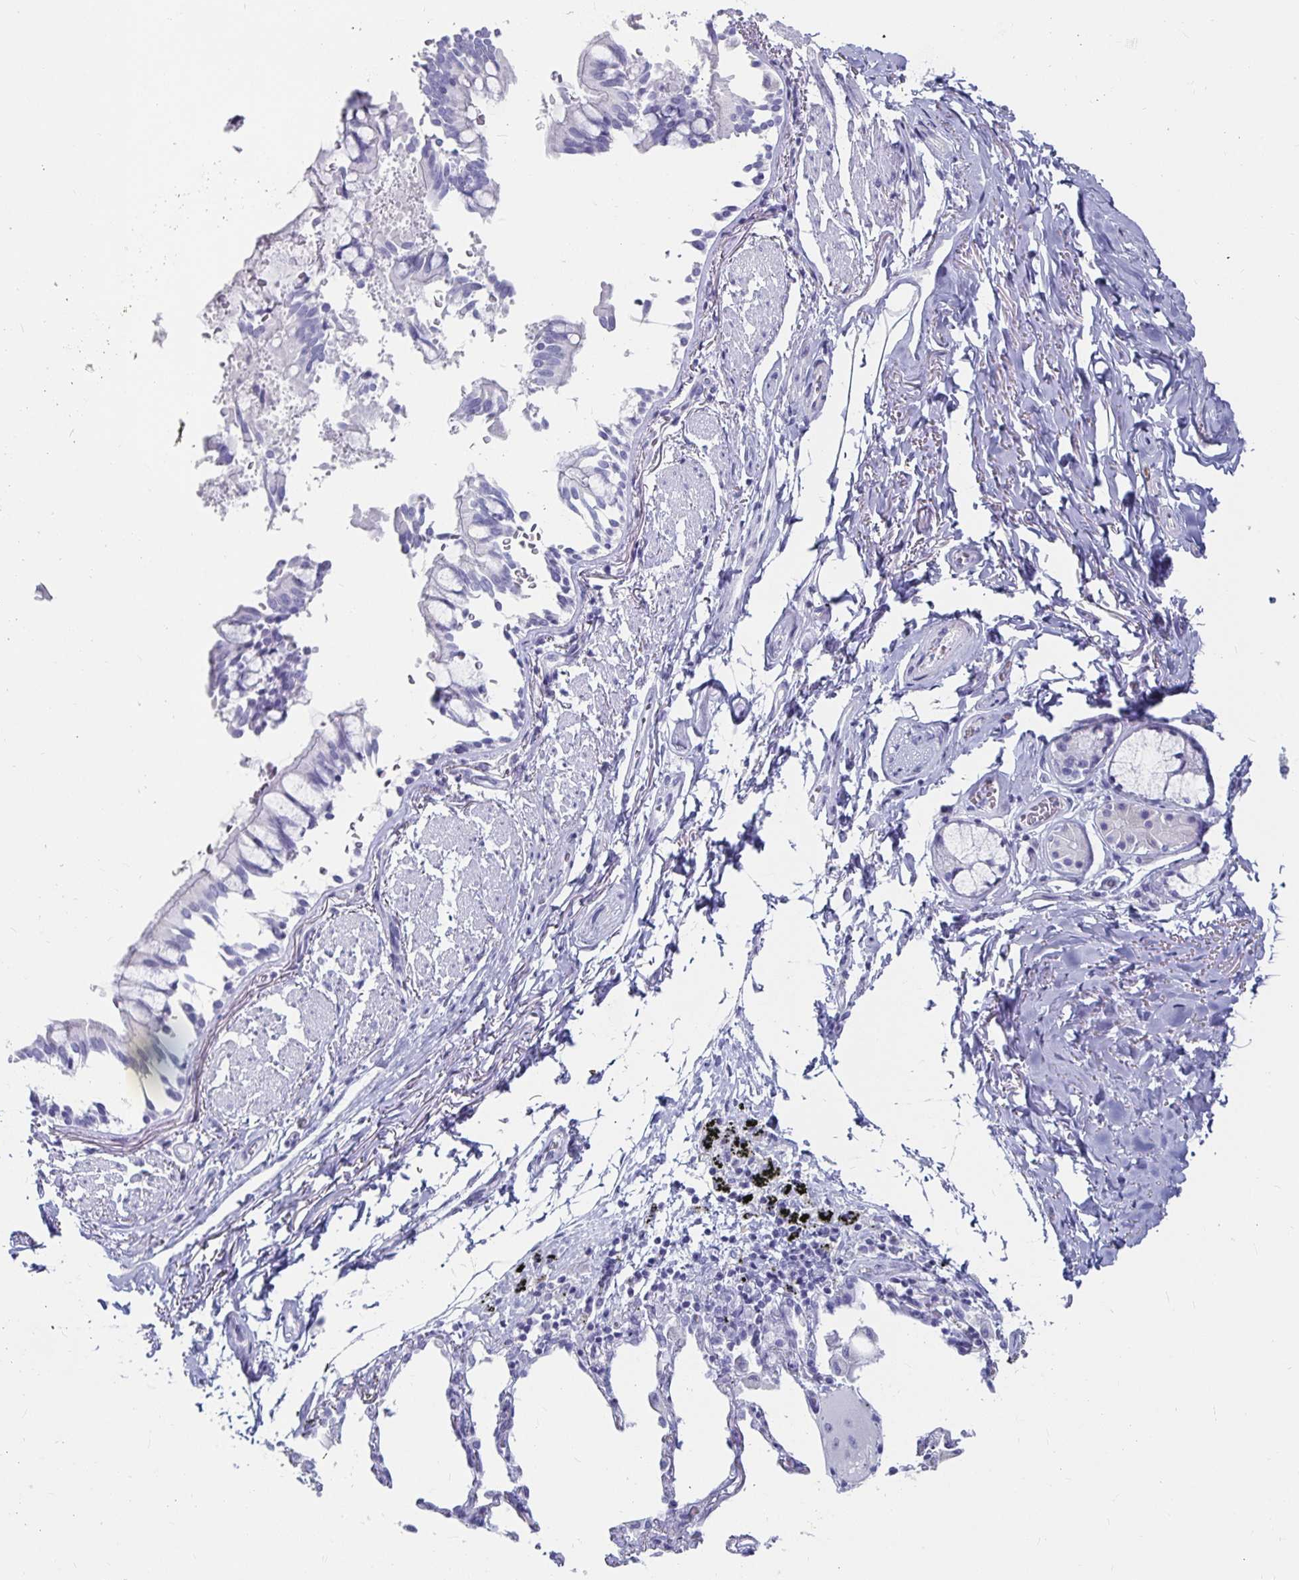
{"staining": {"intensity": "negative", "quantity": "none", "location": "none"}, "tissue": "bronchus", "cell_type": "Respiratory epithelial cells", "image_type": "normal", "snomed": [{"axis": "morphology", "description": "Normal tissue, NOS"}, {"axis": "topography", "description": "Bronchus"}], "caption": "IHC photomicrograph of benign bronchus: human bronchus stained with DAB demonstrates no significant protein expression in respiratory epithelial cells.", "gene": "CA9", "patient": {"sex": "male", "age": 70}}